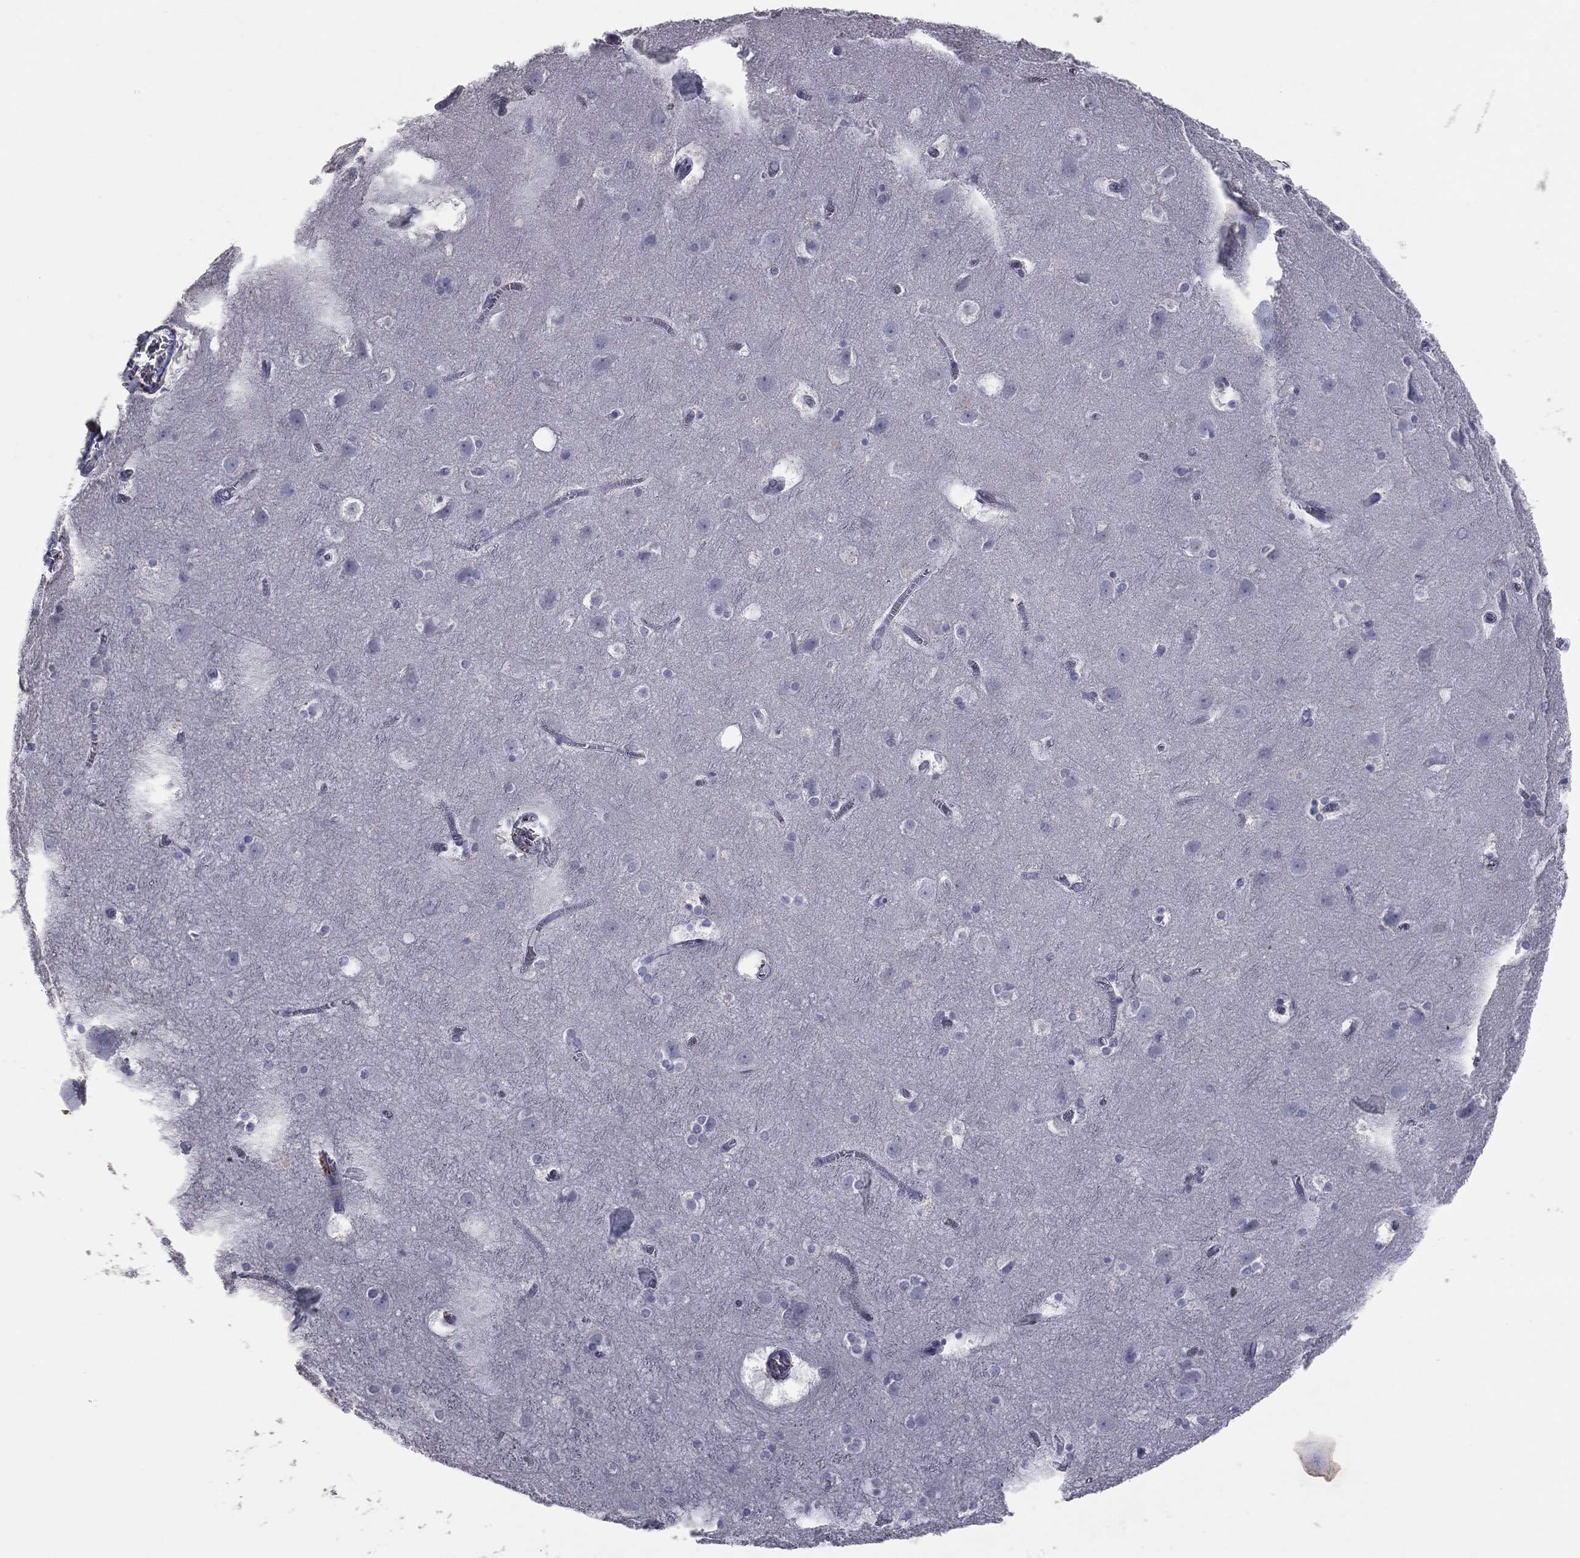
{"staining": {"intensity": "negative", "quantity": "none", "location": "none"}, "tissue": "cerebral cortex", "cell_type": "Endothelial cells", "image_type": "normal", "snomed": [{"axis": "morphology", "description": "Normal tissue, NOS"}, {"axis": "topography", "description": "Cerebral cortex"}], "caption": "Immunohistochemical staining of normal cerebral cortex shows no significant staining in endothelial cells.", "gene": "ESX1", "patient": {"sex": "male", "age": 59}}